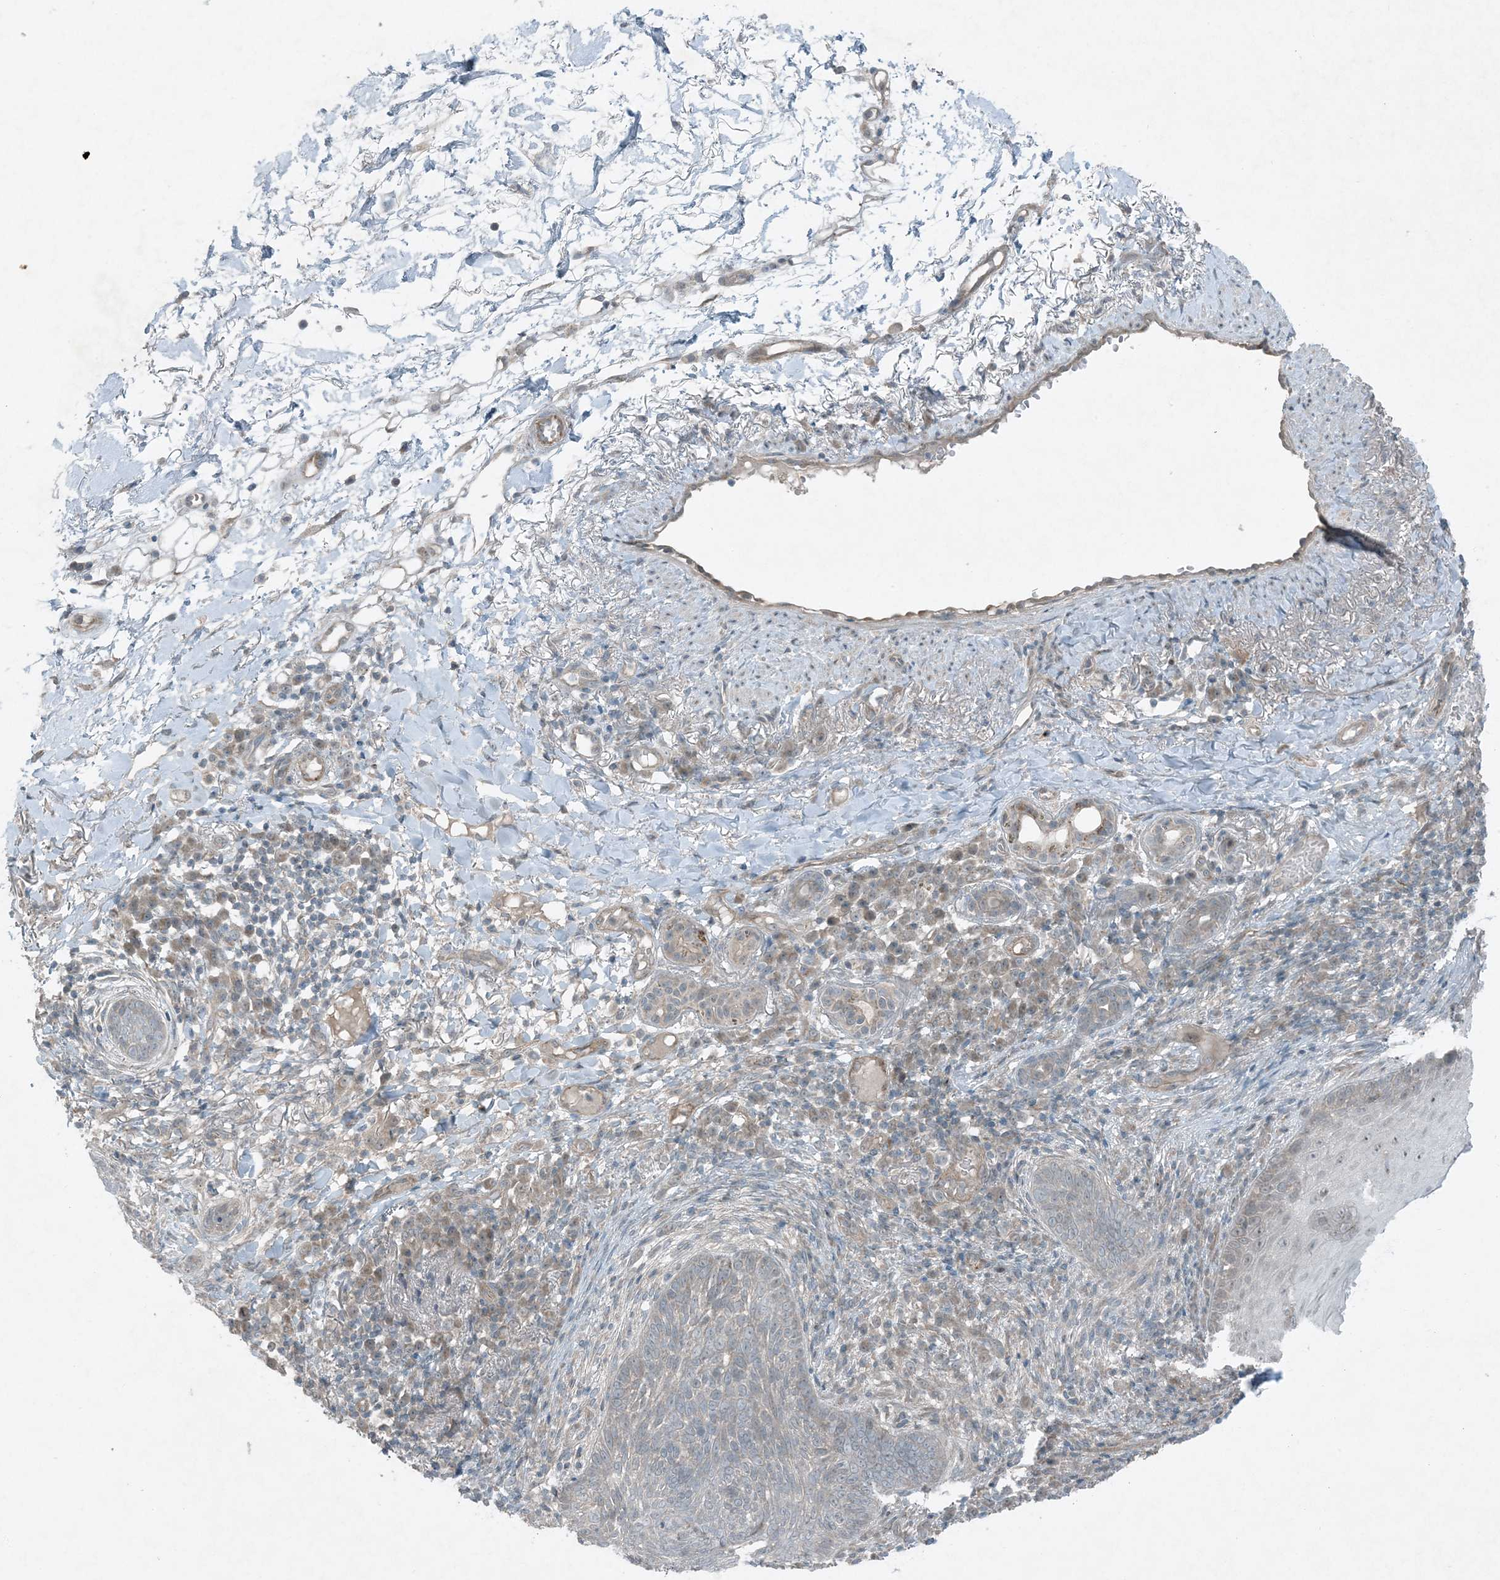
{"staining": {"intensity": "negative", "quantity": "none", "location": "none"}, "tissue": "skin cancer", "cell_type": "Tumor cells", "image_type": "cancer", "snomed": [{"axis": "morphology", "description": "Basal cell carcinoma"}, {"axis": "topography", "description": "Skin"}], "caption": "Immunohistochemistry (IHC) micrograph of human skin basal cell carcinoma stained for a protein (brown), which reveals no staining in tumor cells.", "gene": "MITD1", "patient": {"sex": "male", "age": 85}}